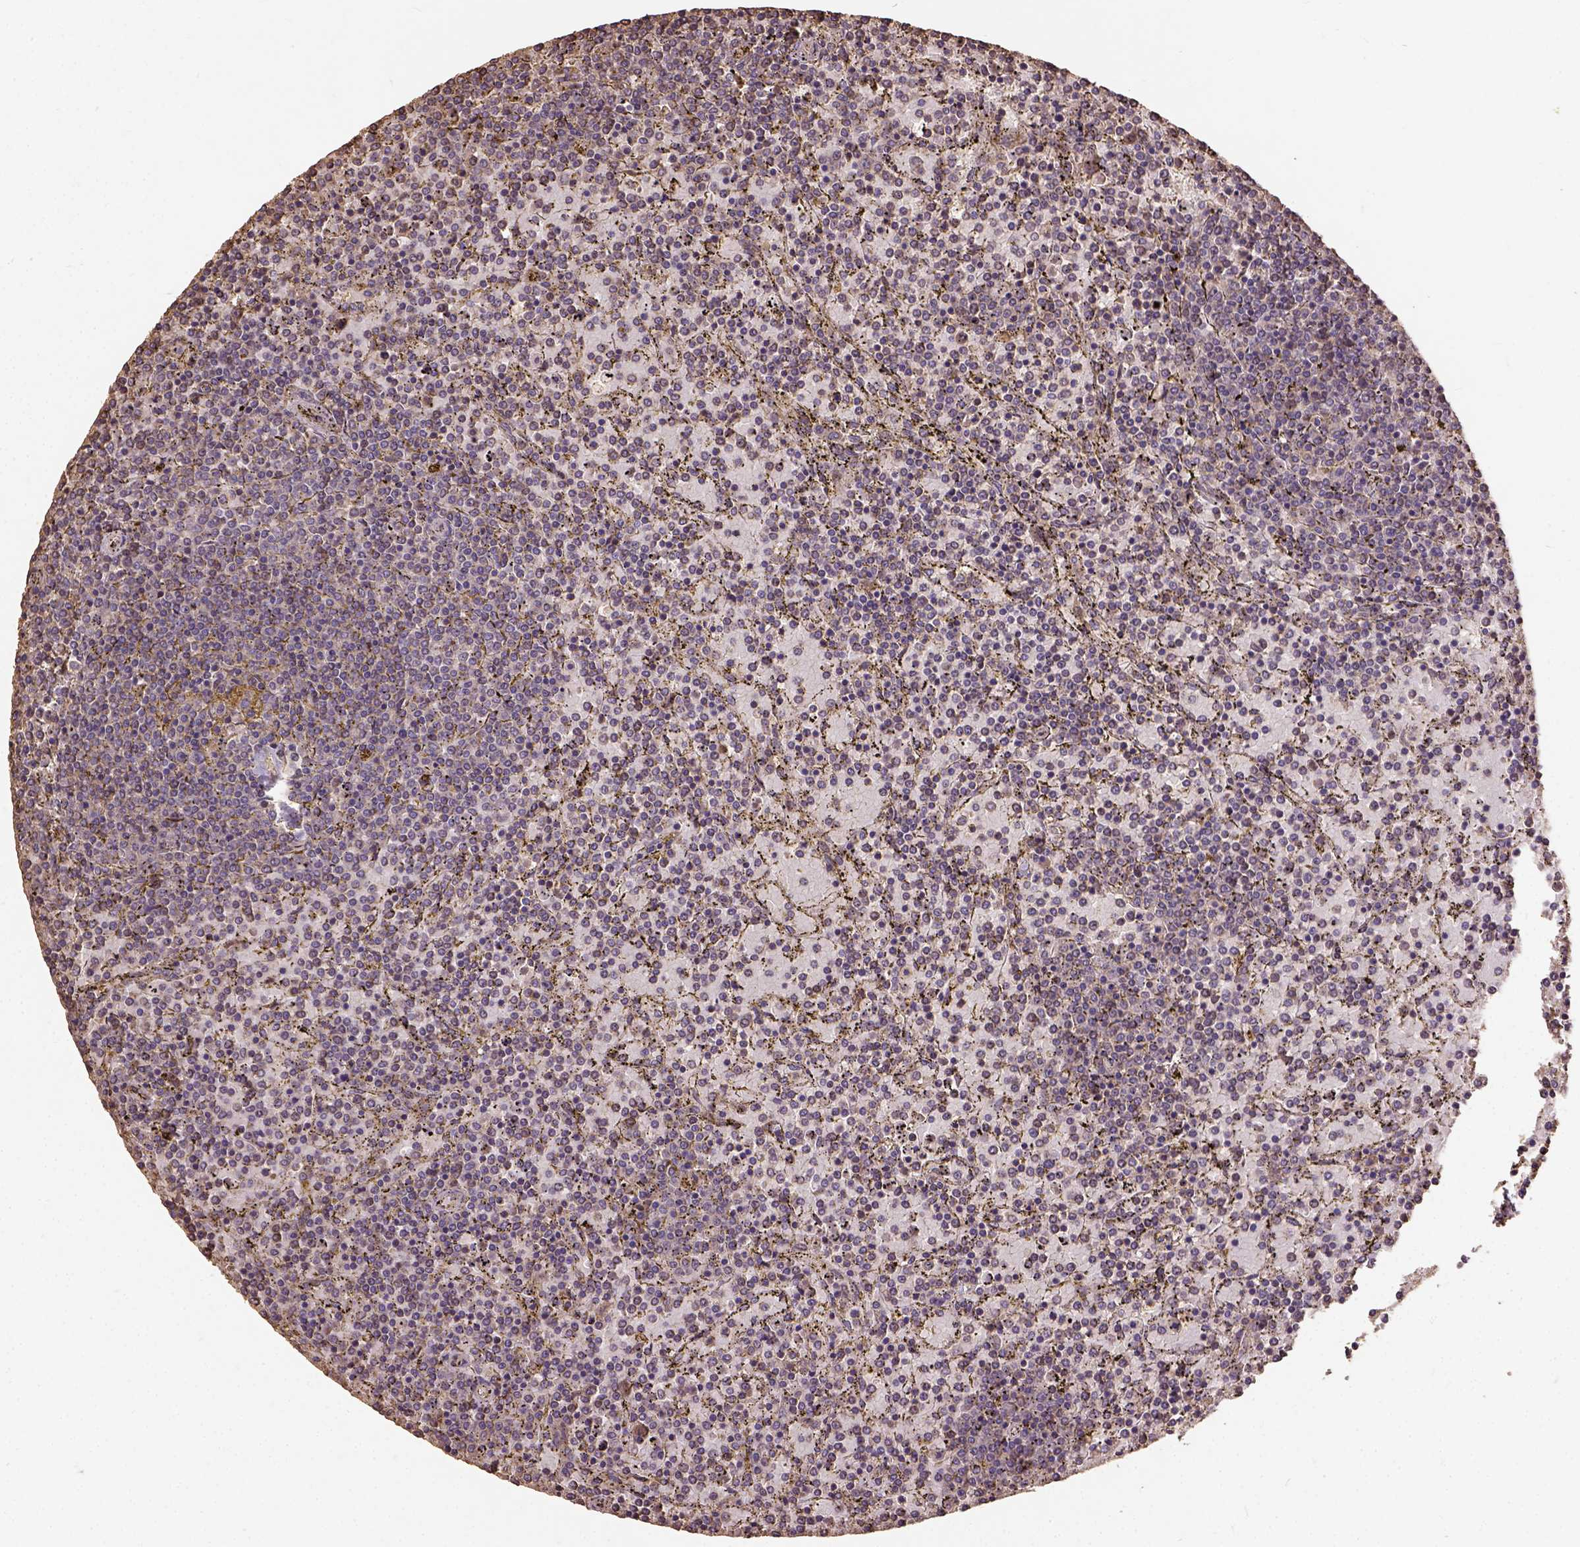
{"staining": {"intensity": "weak", "quantity": ">75%", "location": "cytoplasmic/membranous"}, "tissue": "lymphoma", "cell_type": "Tumor cells", "image_type": "cancer", "snomed": [{"axis": "morphology", "description": "Malignant lymphoma, non-Hodgkin's type, Low grade"}, {"axis": "topography", "description": "Spleen"}], "caption": "Weak cytoplasmic/membranous protein expression is present in approximately >75% of tumor cells in lymphoma.", "gene": "ATP1B3", "patient": {"sex": "female", "age": 77}}